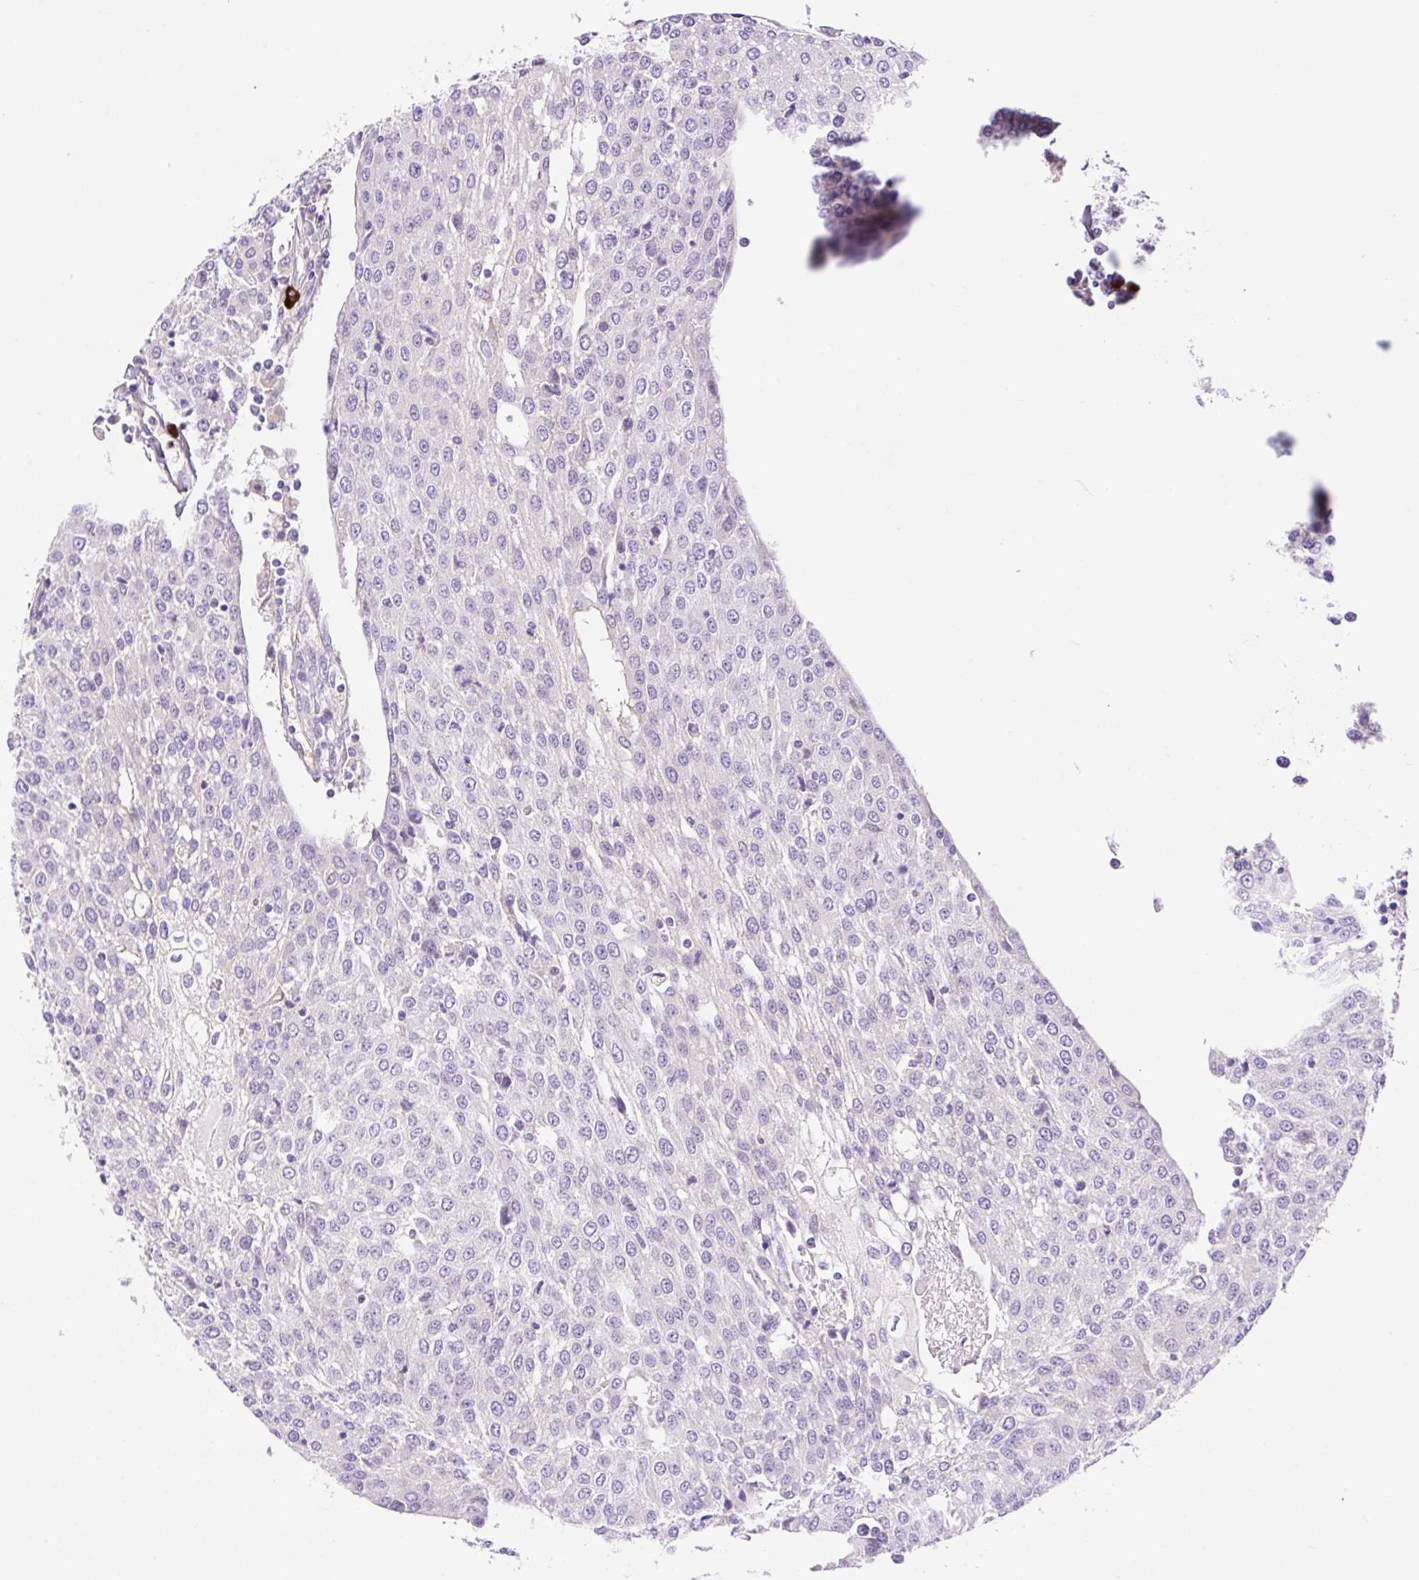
{"staining": {"intensity": "negative", "quantity": "none", "location": "none"}, "tissue": "urothelial cancer", "cell_type": "Tumor cells", "image_type": "cancer", "snomed": [{"axis": "morphology", "description": "Urothelial carcinoma, High grade"}, {"axis": "topography", "description": "Urinary bladder"}], "caption": "Histopathology image shows no significant protein staining in tumor cells of urothelial cancer.", "gene": "LHFPL5", "patient": {"sex": "female", "age": 85}}